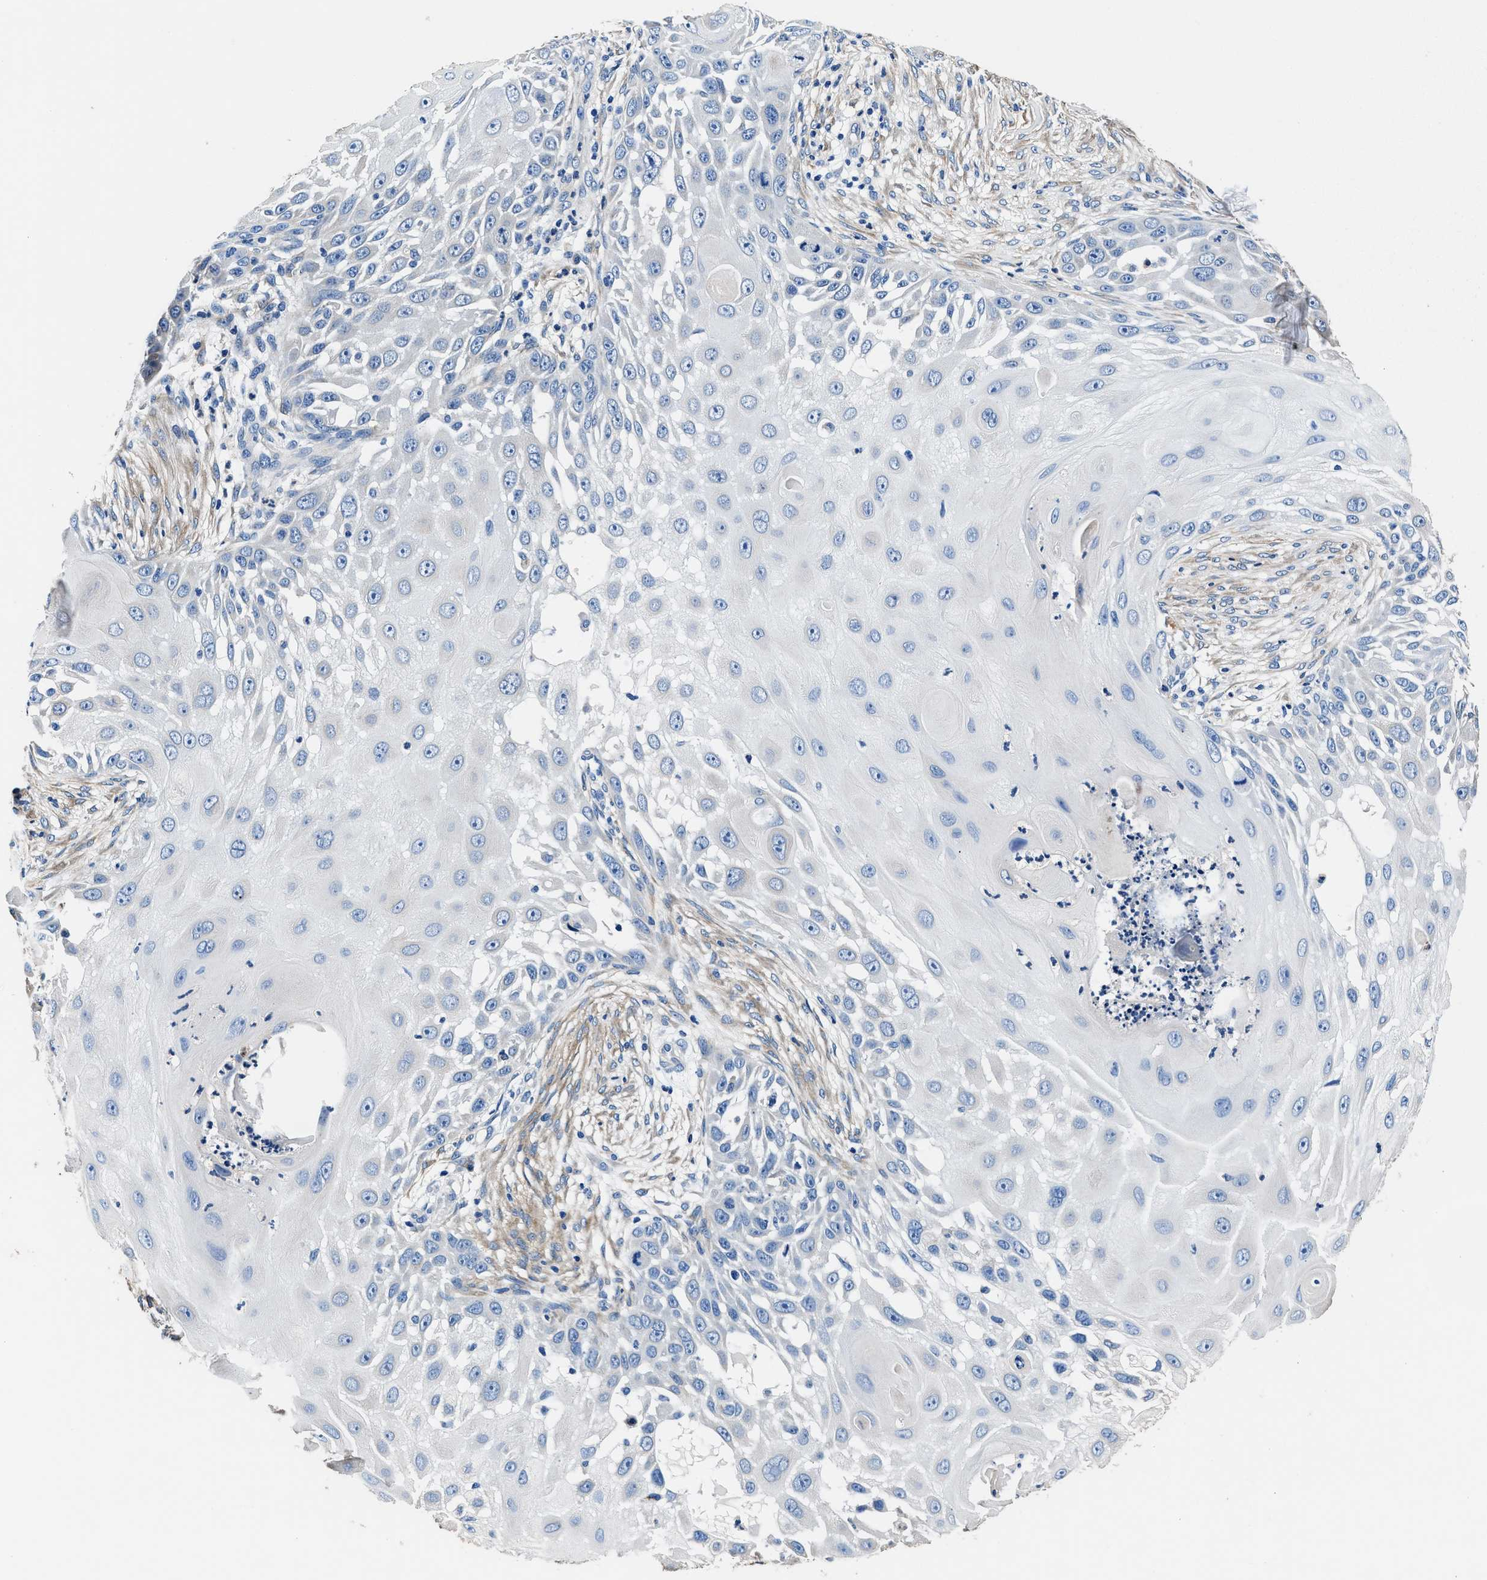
{"staining": {"intensity": "negative", "quantity": "none", "location": "none"}, "tissue": "skin cancer", "cell_type": "Tumor cells", "image_type": "cancer", "snomed": [{"axis": "morphology", "description": "Squamous cell carcinoma, NOS"}, {"axis": "topography", "description": "Skin"}], "caption": "Immunohistochemistry (IHC) histopathology image of neoplastic tissue: human squamous cell carcinoma (skin) stained with DAB reveals no significant protein expression in tumor cells.", "gene": "NEU1", "patient": {"sex": "female", "age": 44}}